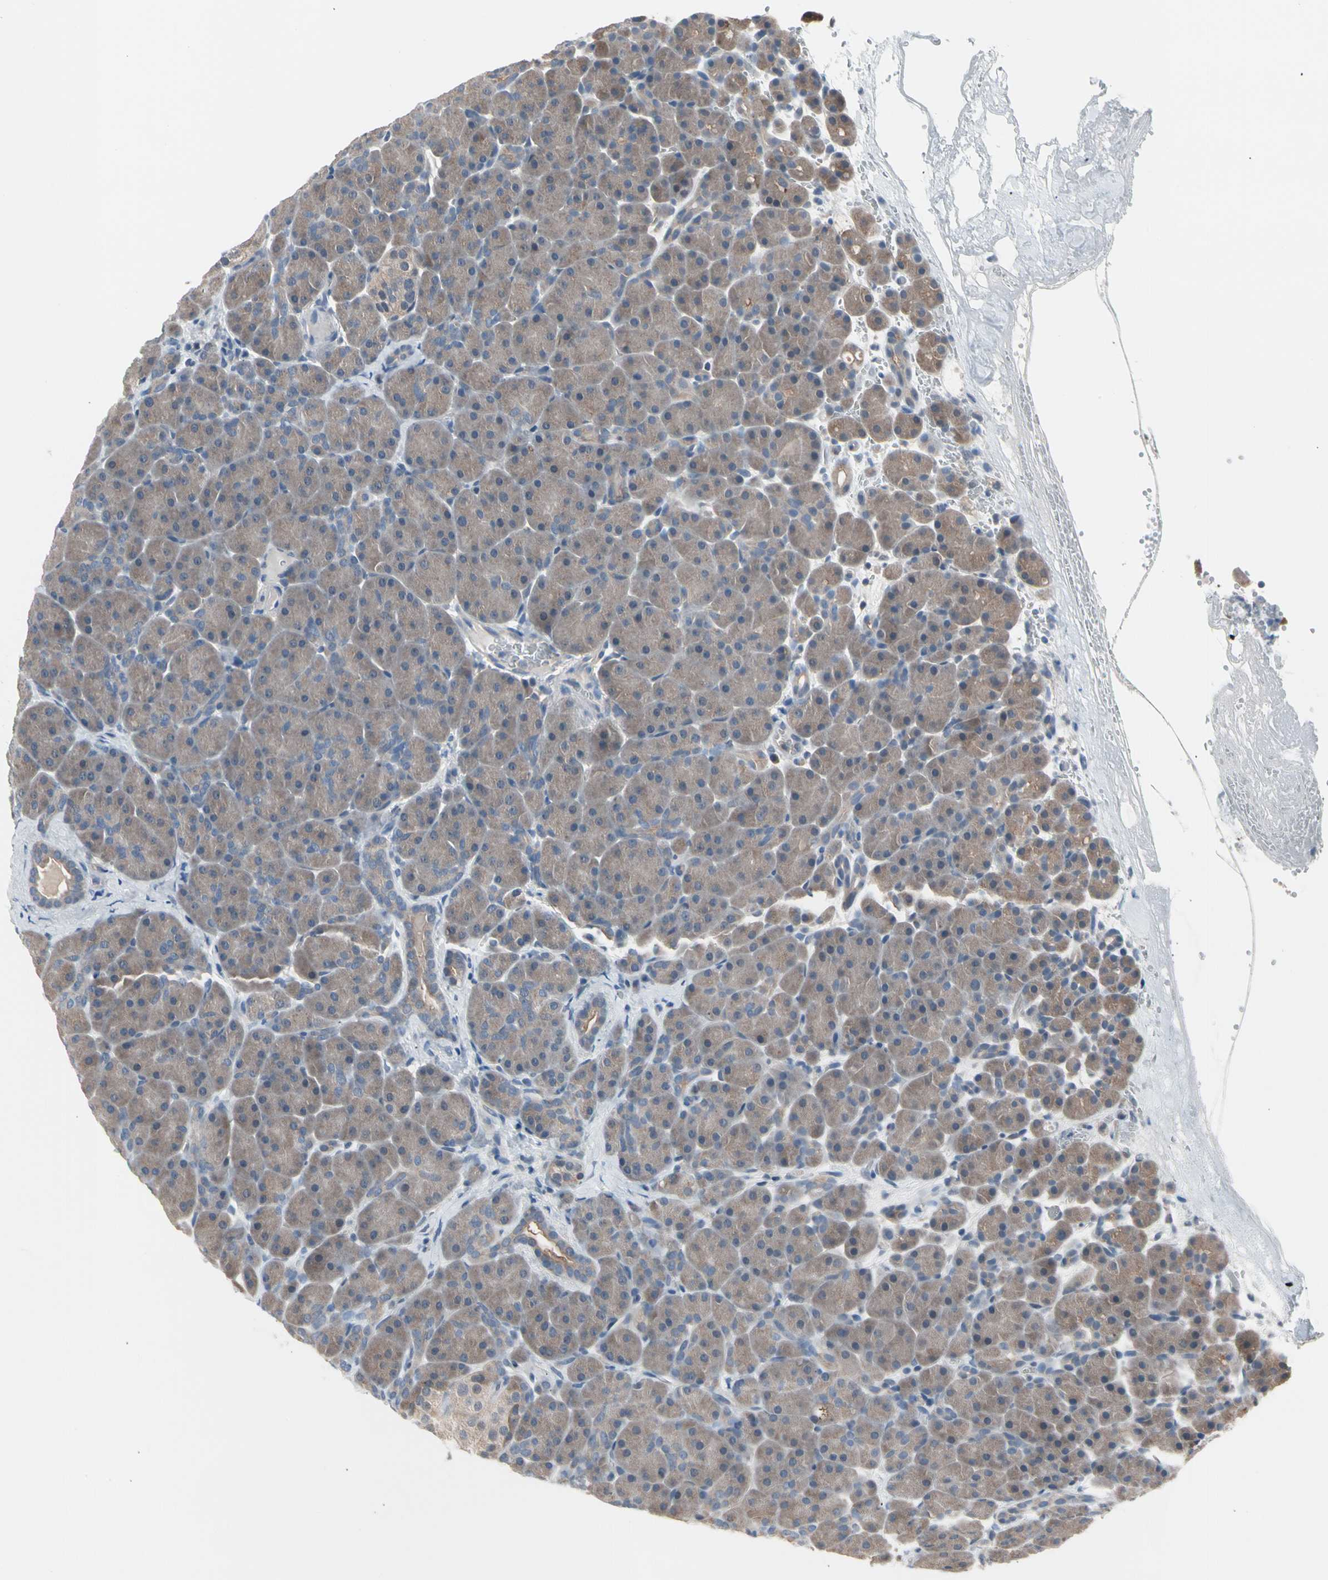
{"staining": {"intensity": "moderate", "quantity": ">75%", "location": "cytoplasmic/membranous"}, "tissue": "pancreas", "cell_type": "Exocrine glandular cells", "image_type": "normal", "snomed": [{"axis": "morphology", "description": "Normal tissue, NOS"}, {"axis": "topography", "description": "Pancreas"}], "caption": "Immunohistochemistry staining of normal pancreas, which exhibits medium levels of moderate cytoplasmic/membranous positivity in approximately >75% of exocrine glandular cells indicating moderate cytoplasmic/membranous protein expression. The staining was performed using DAB (3,3'-diaminobenzidine) (brown) for protein detection and nuclei were counterstained in hematoxylin (blue).", "gene": "ENSG00000256646", "patient": {"sex": "male", "age": 66}}